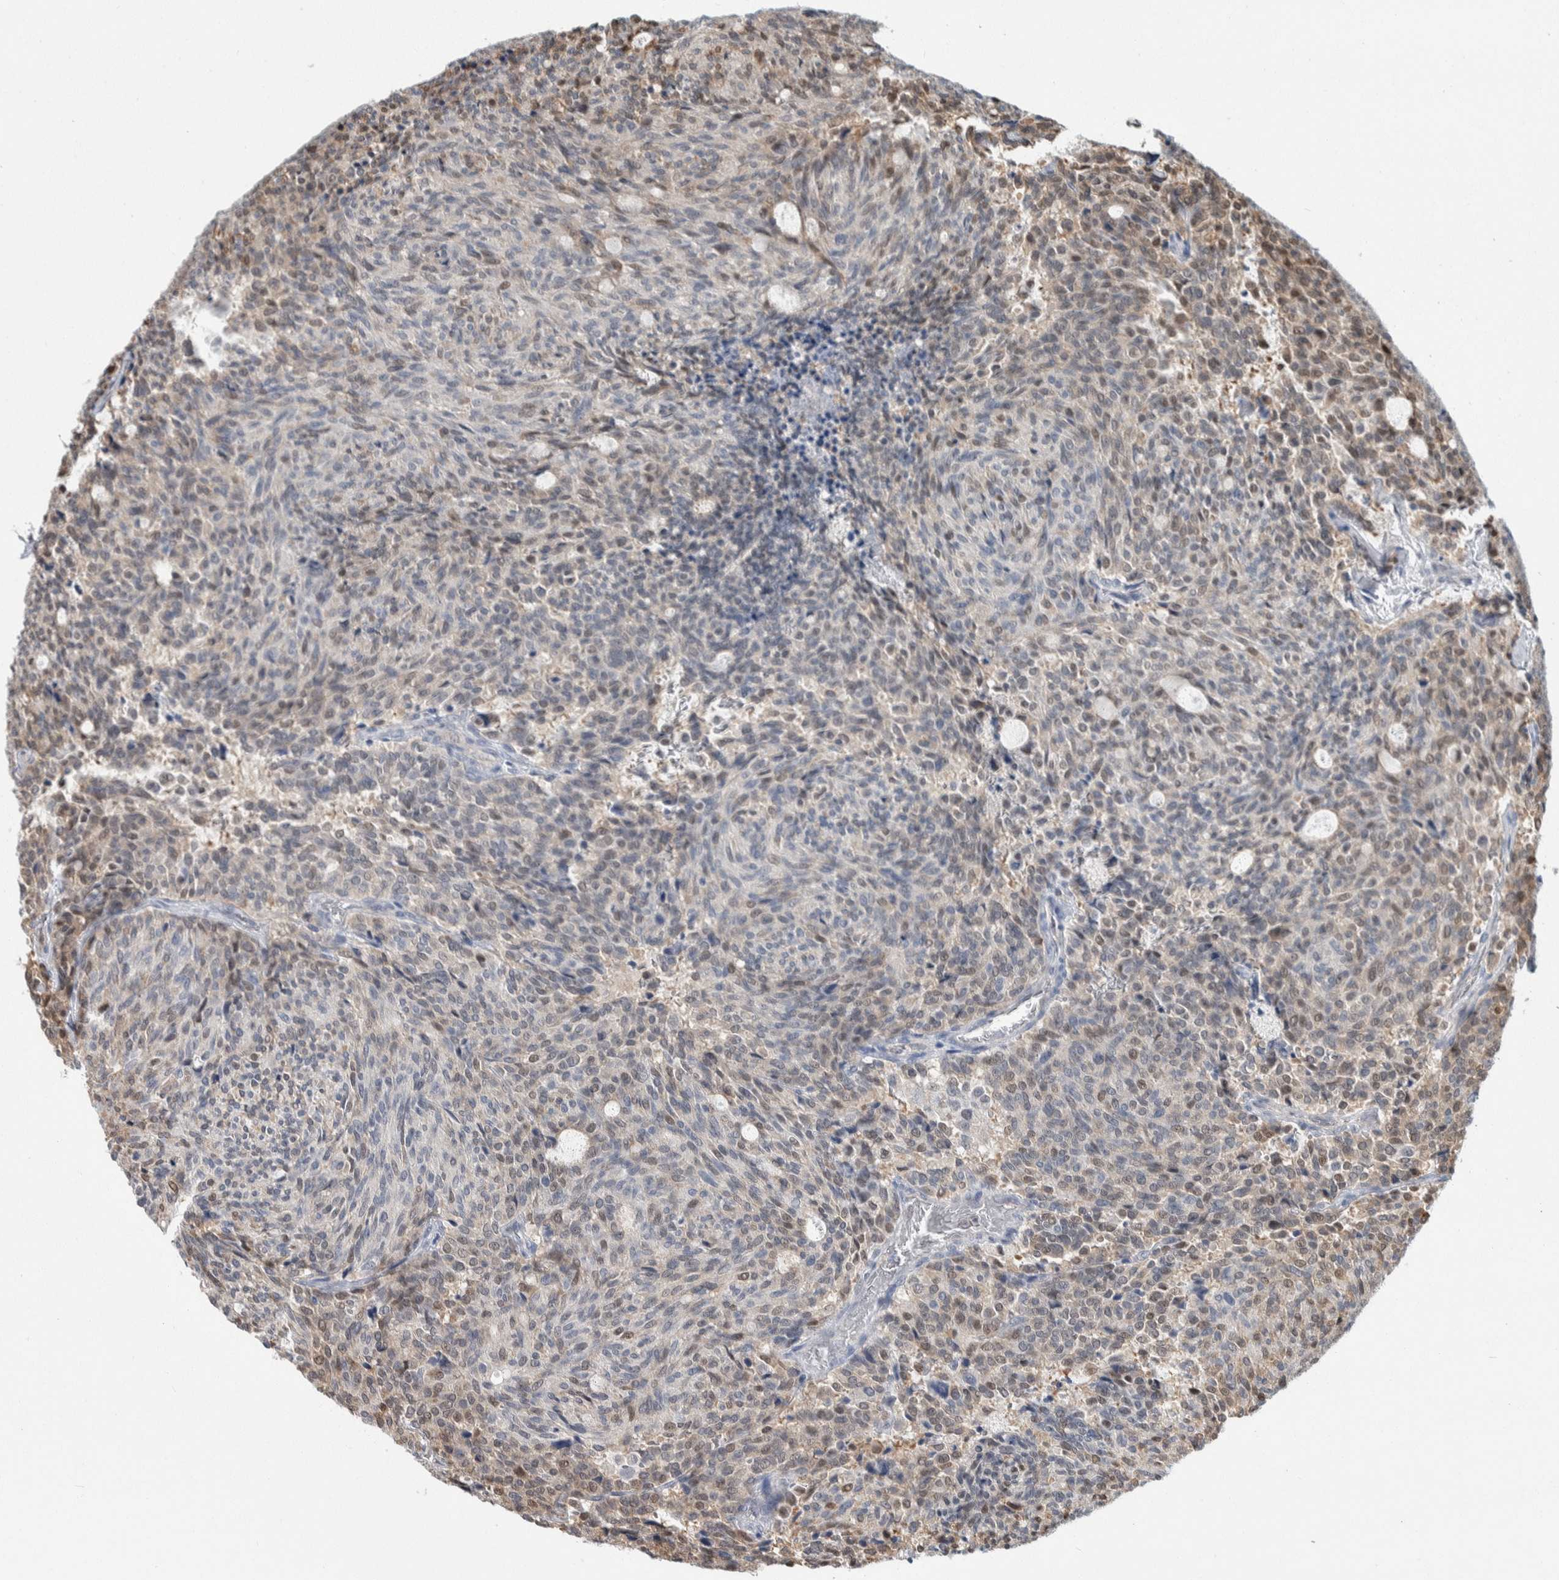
{"staining": {"intensity": "weak", "quantity": "<25%", "location": "nuclear"}, "tissue": "carcinoid", "cell_type": "Tumor cells", "image_type": "cancer", "snomed": [{"axis": "morphology", "description": "Carcinoid, malignant, NOS"}, {"axis": "topography", "description": "Pancreas"}], "caption": "High magnification brightfield microscopy of carcinoid (malignant) stained with DAB (brown) and counterstained with hematoxylin (blue): tumor cells show no significant positivity. (DAB immunohistochemistry (IHC), high magnification).", "gene": "PTPA", "patient": {"sex": "female", "age": 54}}